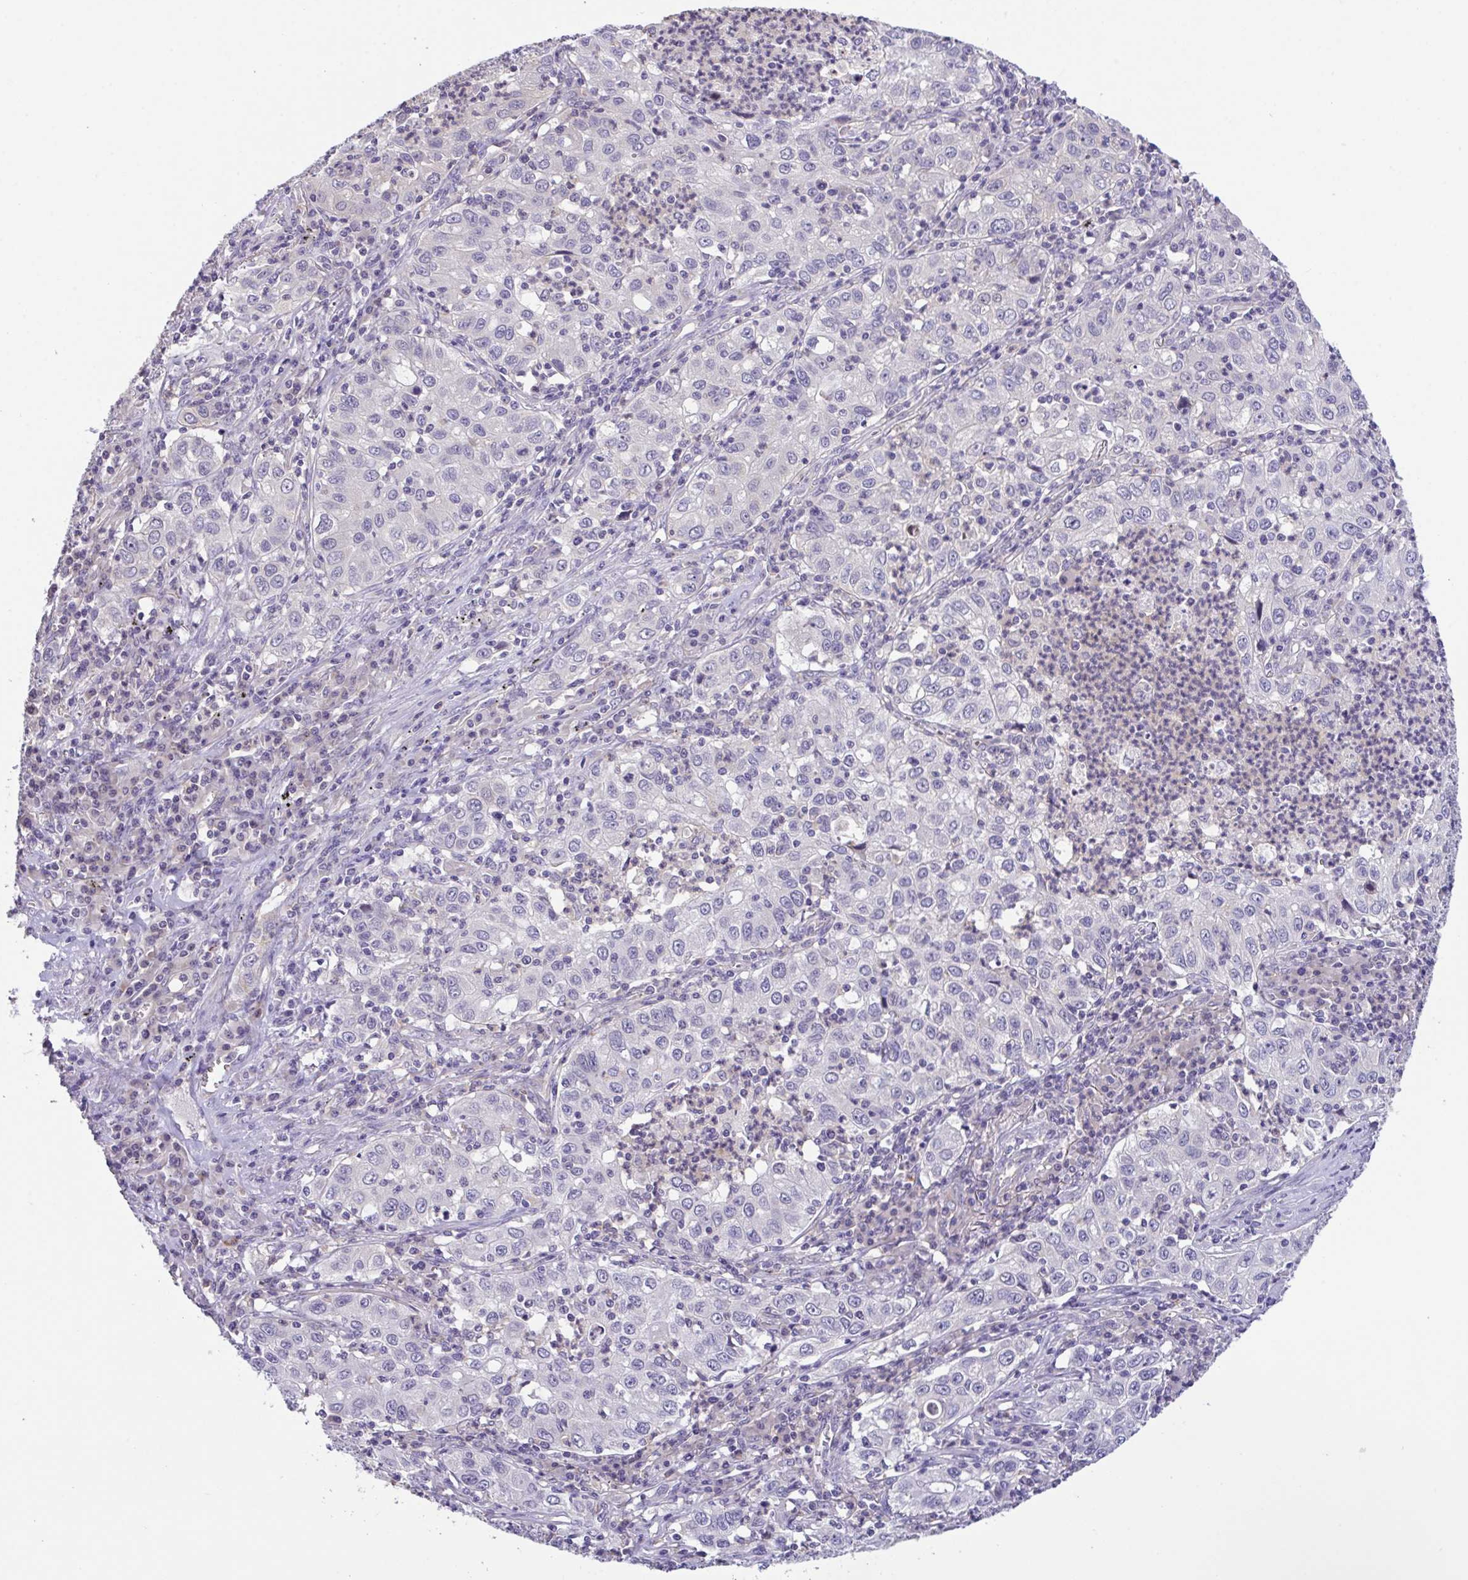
{"staining": {"intensity": "negative", "quantity": "none", "location": "none"}, "tissue": "lung cancer", "cell_type": "Tumor cells", "image_type": "cancer", "snomed": [{"axis": "morphology", "description": "Squamous cell carcinoma, NOS"}, {"axis": "topography", "description": "Lung"}], "caption": "A high-resolution photomicrograph shows immunohistochemistry (IHC) staining of lung squamous cell carcinoma, which shows no significant expression in tumor cells. The staining is performed using DAB brown chromogen with nuclei counter-stained in using hematoxylin.", "gene": "RHOXF1", "patient": {"sex": "male", "age": 71}}